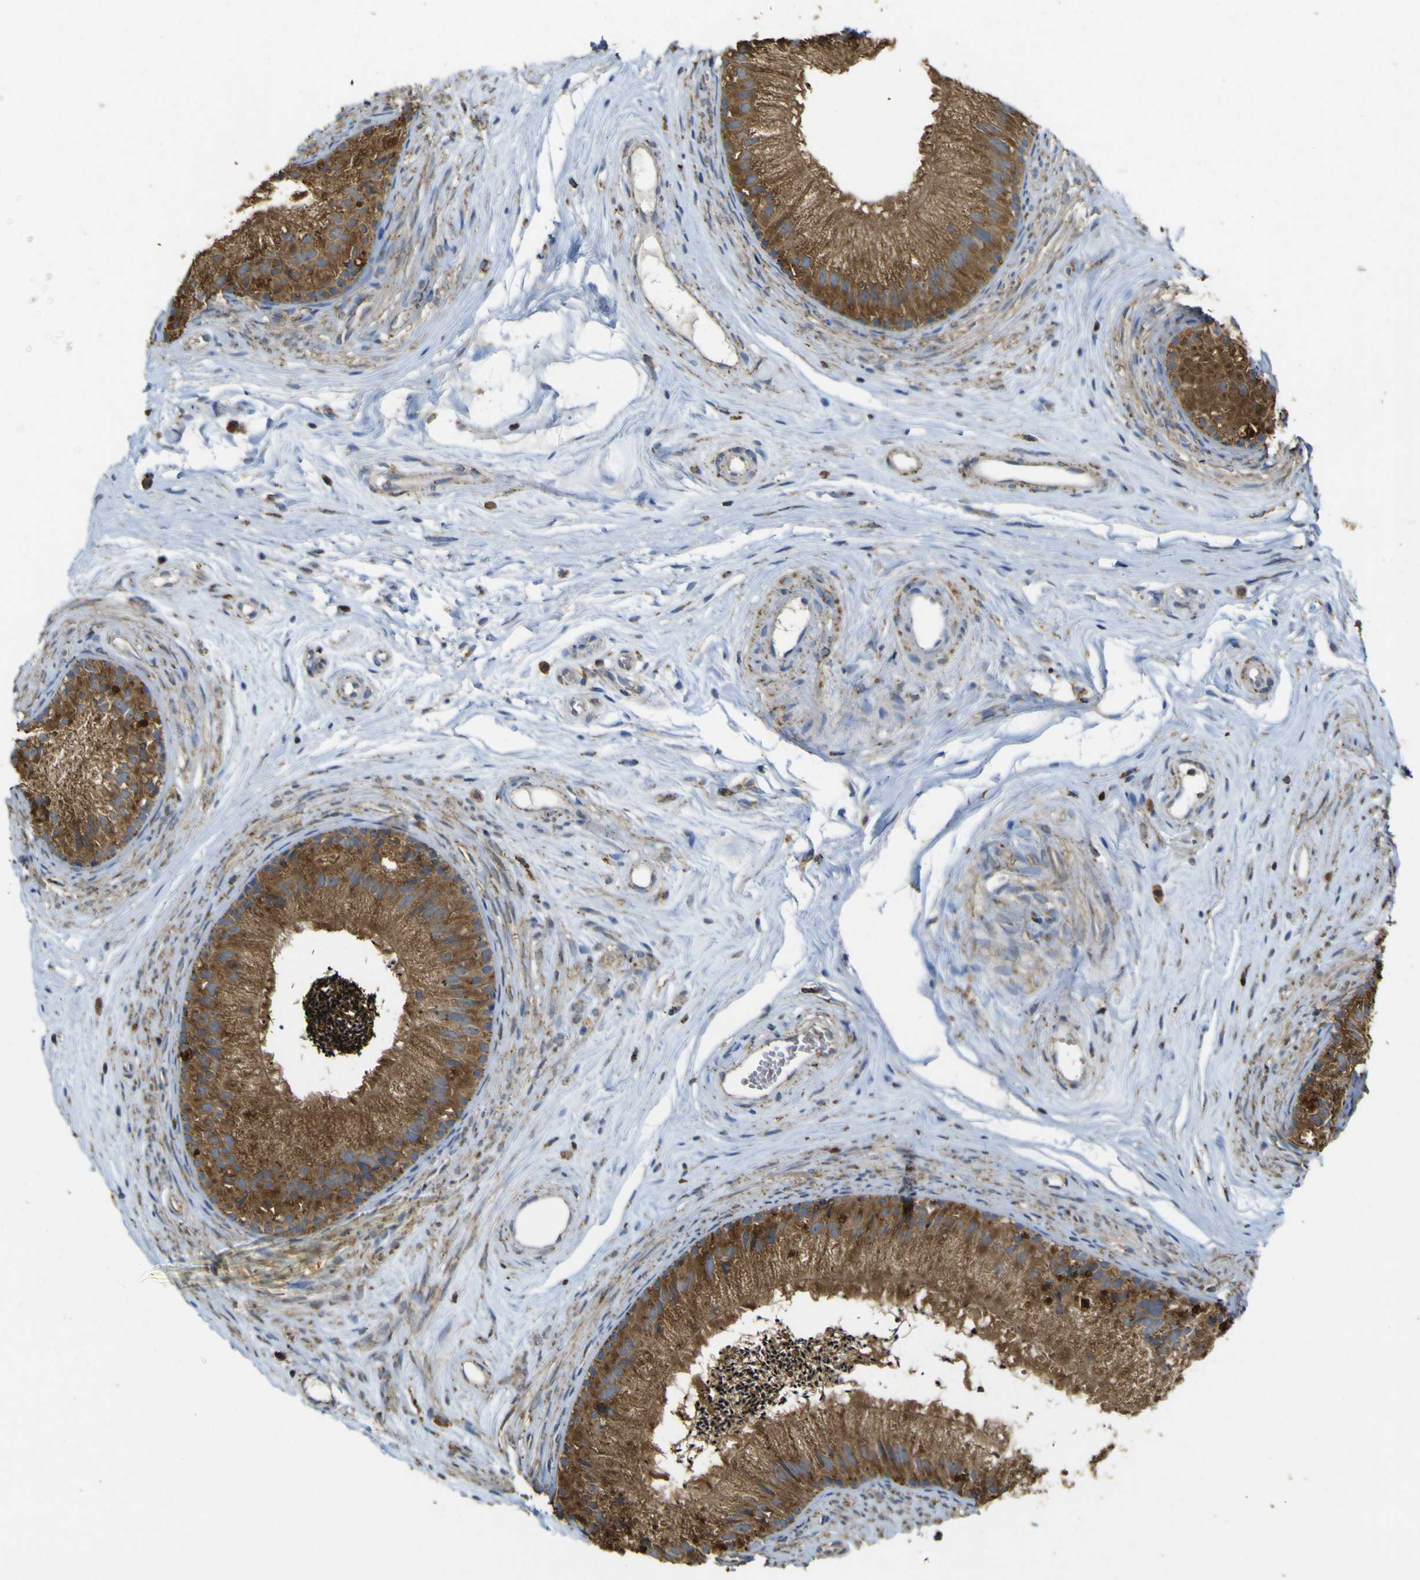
{"staining": {"intensity": "strong", "quantity": ">75%", "location": "cytoplasmic/membranous"}, "tissue": "epididymis", "cell_type": "Glandular cells", "image_type": "normal", "snomed": [{"axis": "morphology", "description": "Normal tissue, NOS"}, {"axis": "topography", "description": "Epididymis"}], "caption": "Approximately >75% of glandular cells in normal human epididymis reveal strong cytoplasmic/membranous protein staining as visualized by brown immunohistochemical staining.", "gene": "ACSL3", "patient": {"sex": "male", "age": 56}}